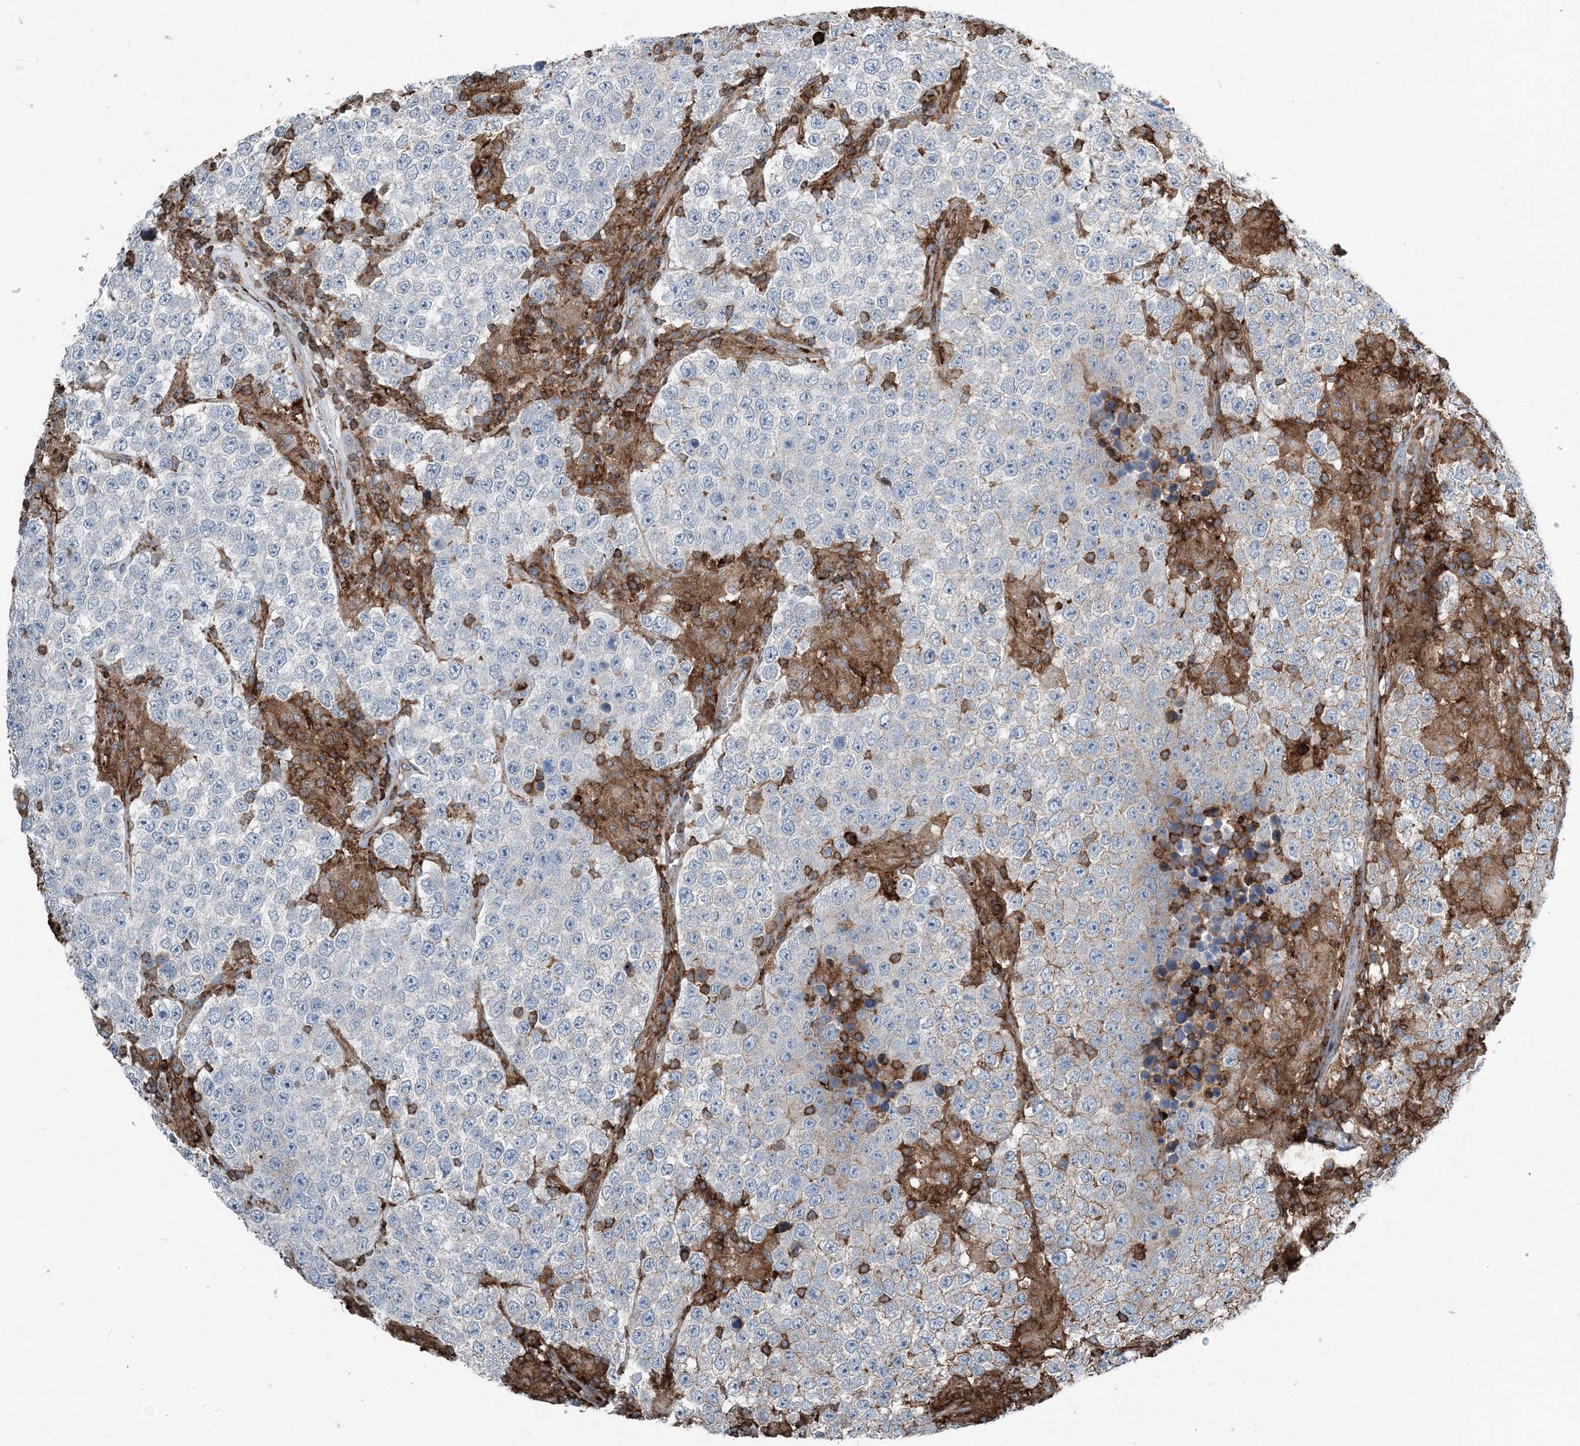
{"staining": {"intensity": "negative", "quantity": "none", "location": "none"}, "tissue": "testis cancer", "cell_type": "Tumor cells", "image_type": "cancer", "snomed": [{"axis": "morphology", "description": "Normal tissue, NOS"}, {"axis": "morphology", "description": "Urothelial carcinoma, High grade"}, {"axis": "morphology", "description": "Seminoma, NOS"}, {"axis": "morphology", "description": "Carcinoma, Embryonal, NOS"}, {"axis": "topography", "description": "Urinary bladder"}, {"axis": "topography", "description": "Testis"}], "caption": "Tumor cells are negative for brown protein staining in embryonal carcinoma (testis).", "gene": "CFL1", "patient": {"sex": "male", "age": 41}}